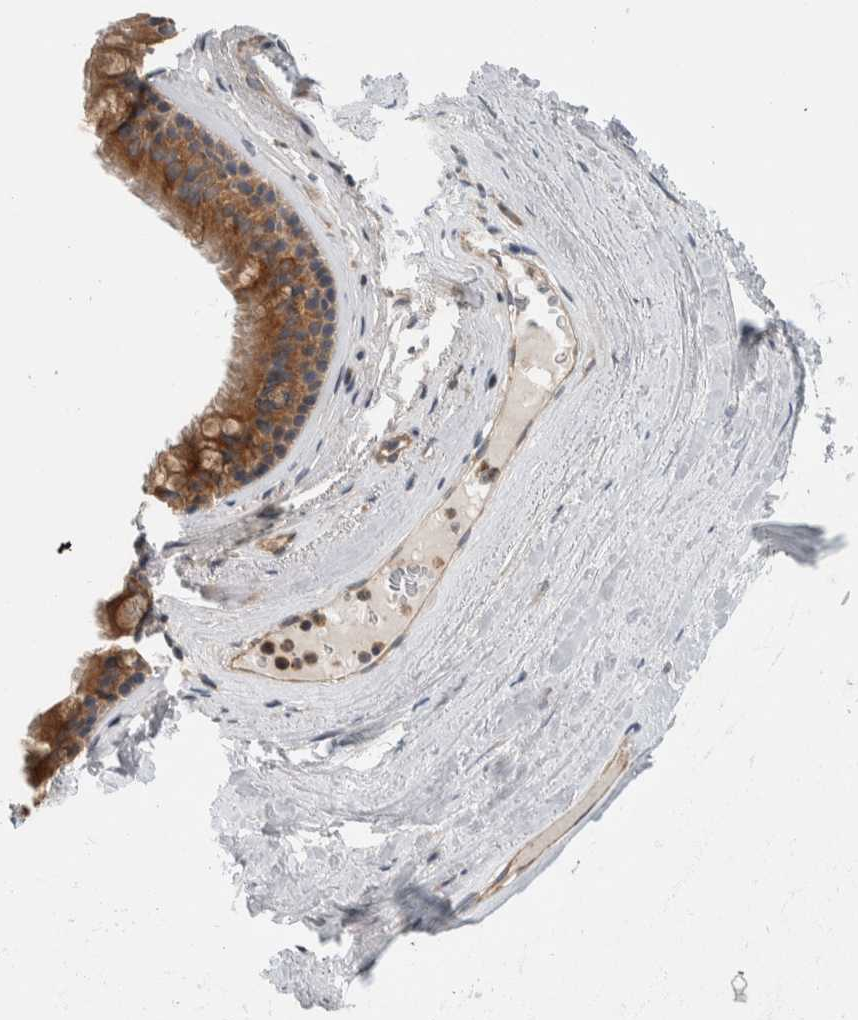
{"staining": {"intensity": "moderate", "quantity": ">75%", "location": "cytoplasmic/membranous"}, "tissue": "bronchus", "cell_type": "Respiratory epithelial cells", "image_type": "normal", "snomed": [{"axis": "morphology", "description": "Normal tissue, NOS"}, {"axis": "topography", "description": "Cartilage tissue"}], "caption": "Moderate cytoplasmic/membranous expression for a protein is present in about >75% of respiratory epithelial cells of unremarkable bronchus using immunohistochemistry.", "gene": "CCDC43", "patient": {"sex": "female", "age": 63}}